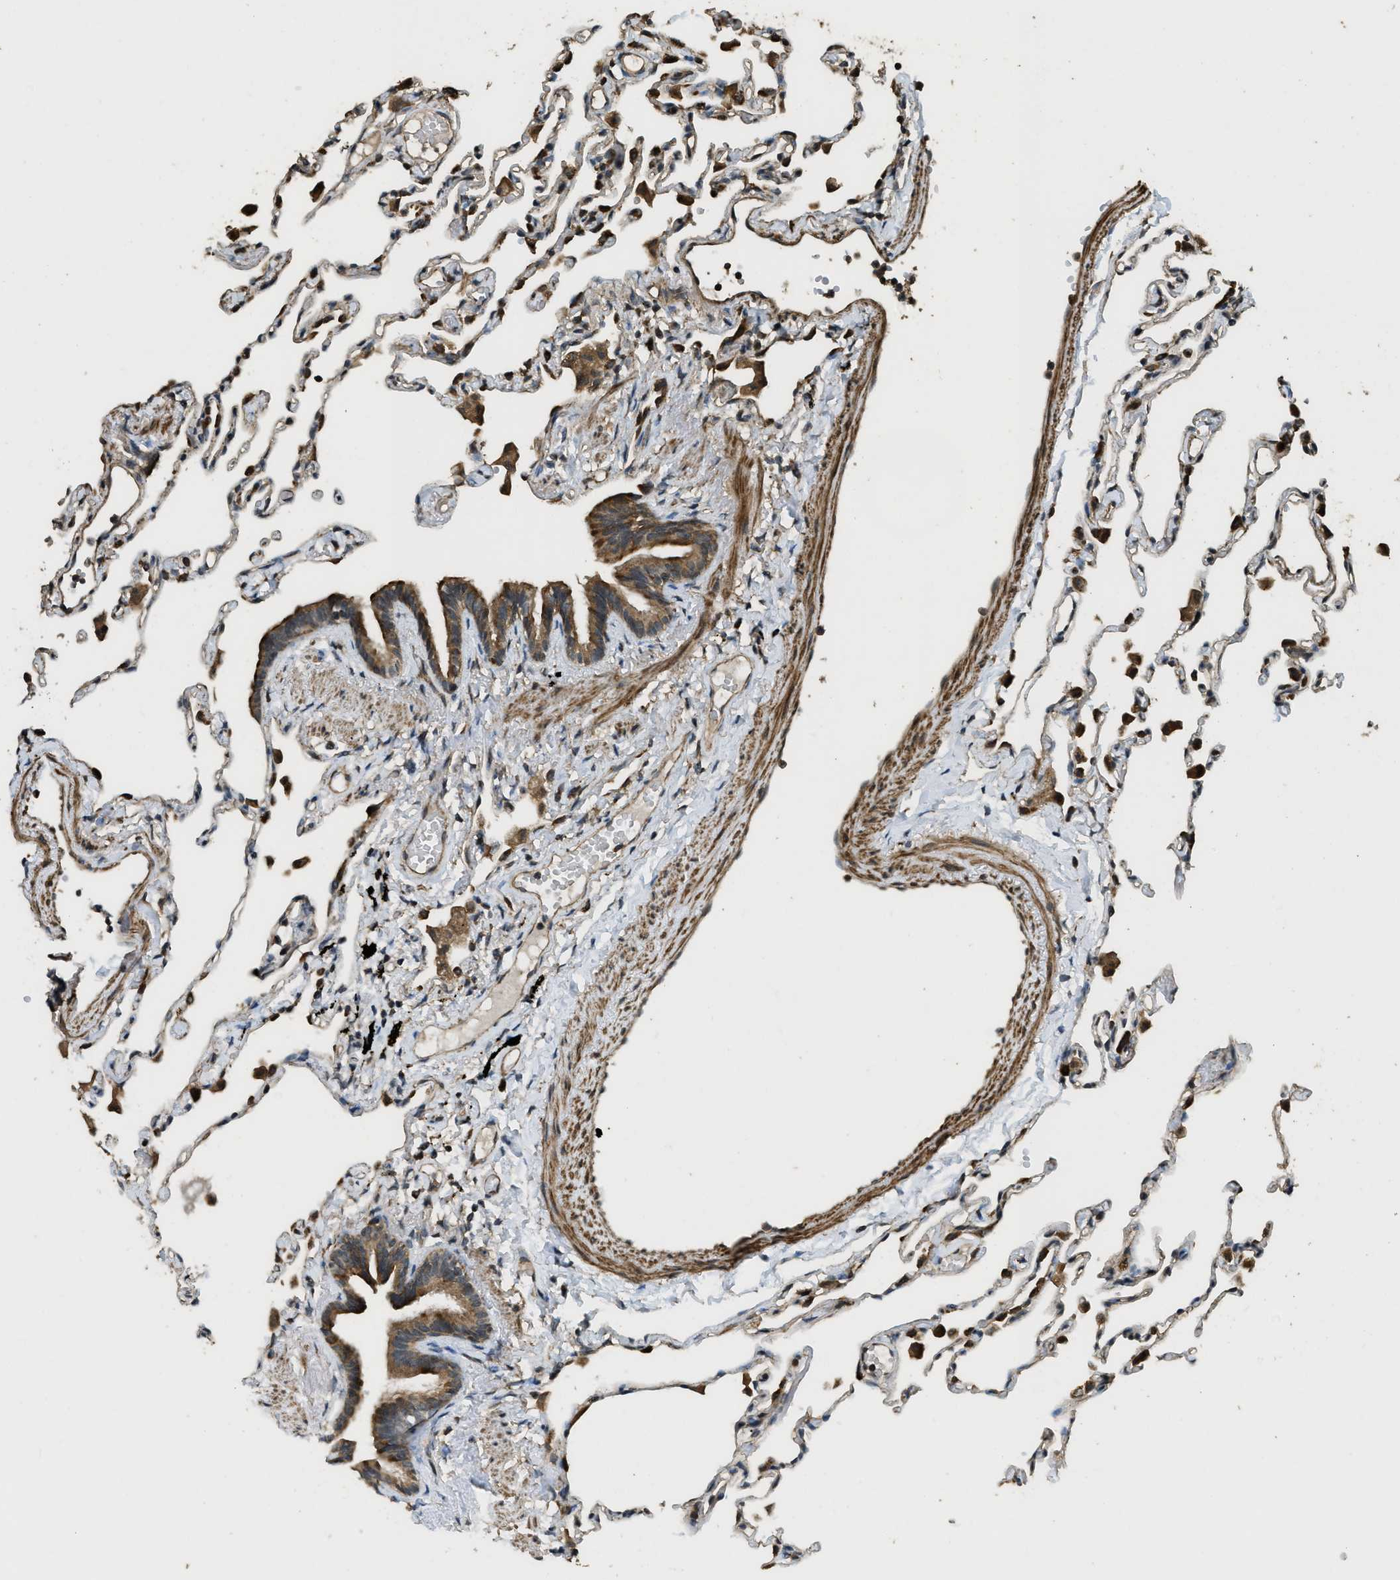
{"staining": {"intensity": "strong", "quantity": "25%-75%", "location": "cytoplasmic/membranous"}, "tissue": "lung", "cell_type": "Alveolar cells", "image_type": "normal", "snomed": [{"axis": "morphology", "description": "Normal tissue, NOS"}, {"axis": "topography", "description": "Lung"}], "caption": "Protein expression by immunohistochemistry (IHC) shows strong cytoplasmic/membranous positivity in approximately 25%-75% of alveolar cells in benign lung.", "gene": "CTPS1", "patient": {"sex": "female", "age": 49}}